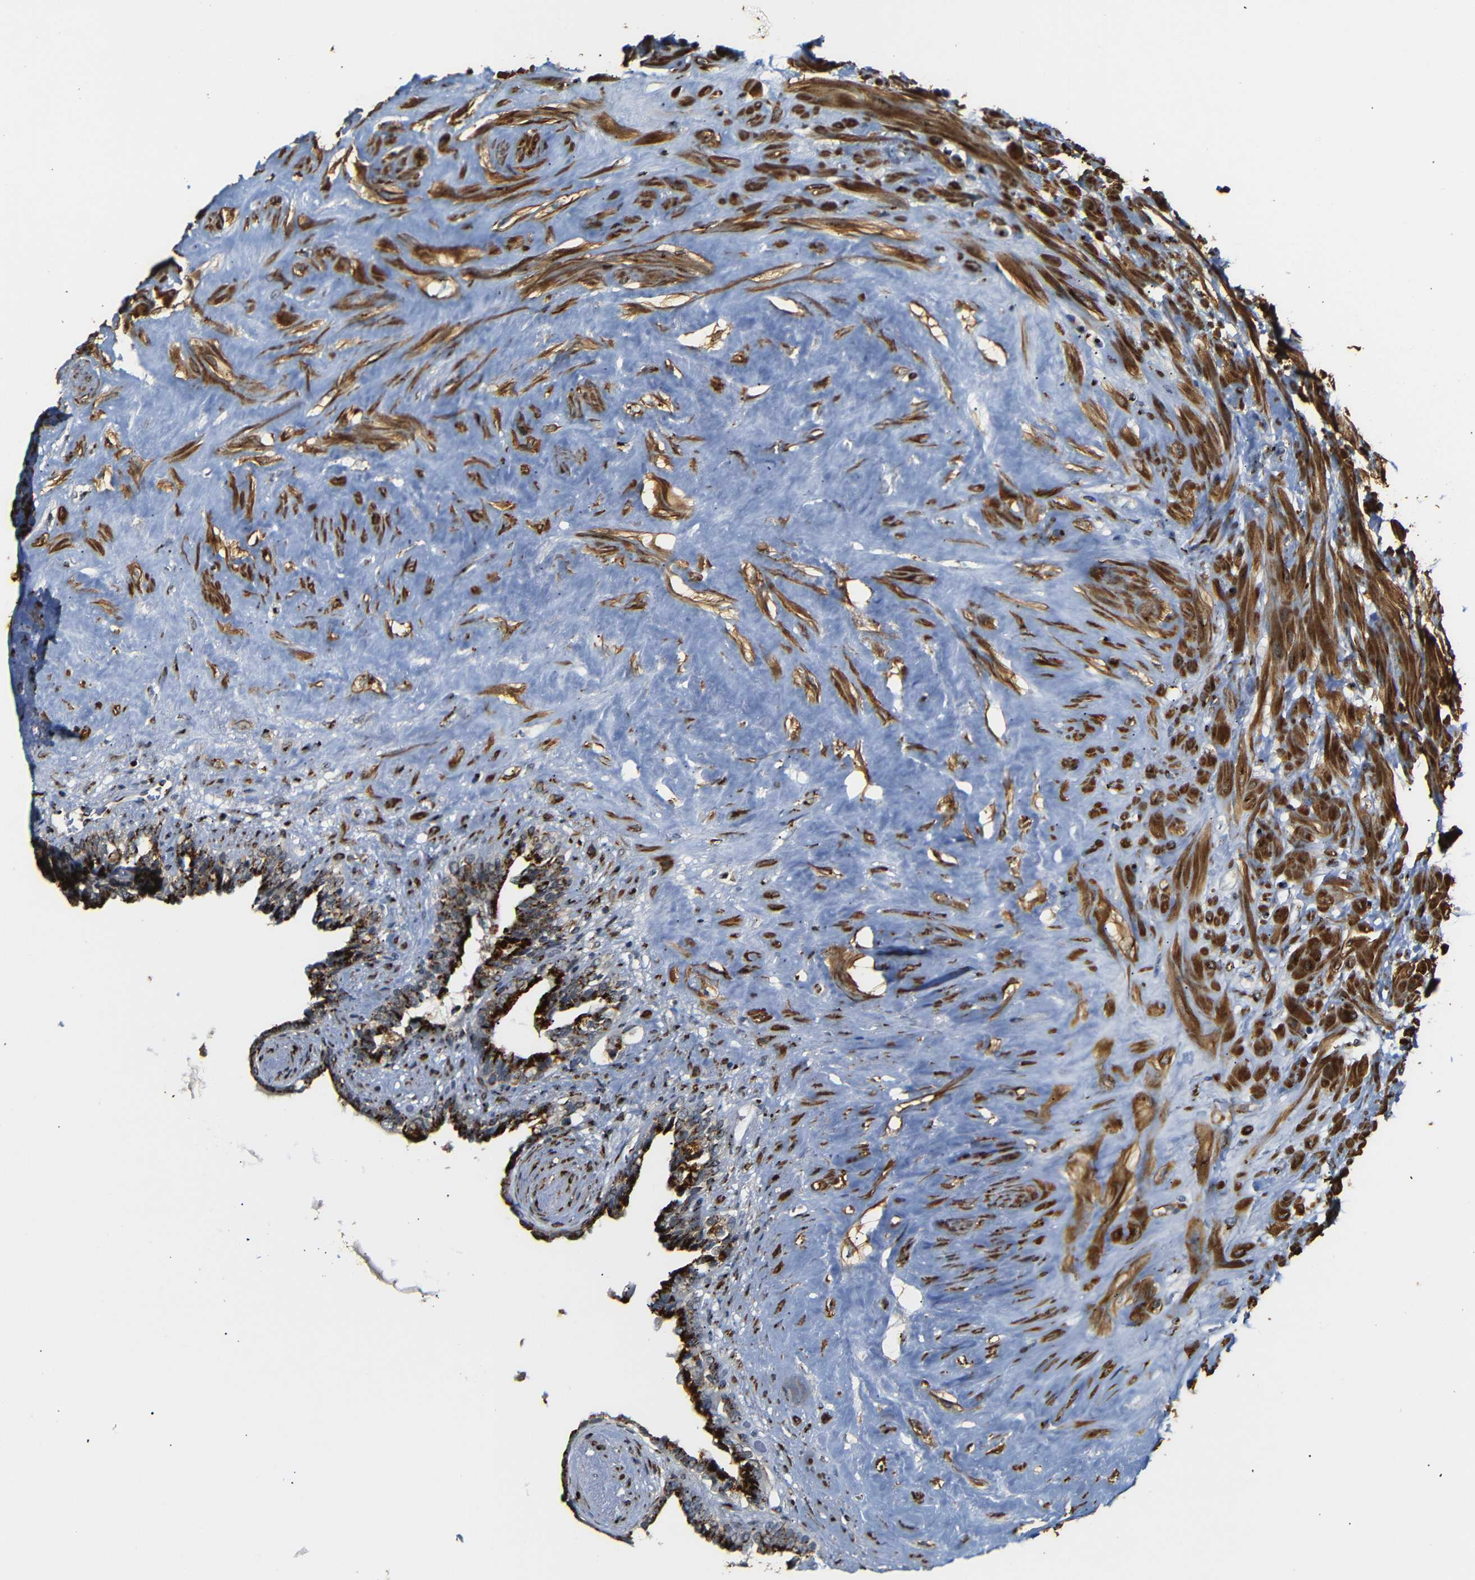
{"staining": {"intensity": "strong", "quantity": ">75%", "location": "cytoplasmic/membranous"}, "tissue": "seminal vesicle", "cell_type": "Glandular cells", "image_type": "normal", "snomed": [{"axis": "morphology", "description": "Normal tissue, NOS"}, {"axis": "topography", "description": "Seminal veicle"}], "caption": "Protein staining shows strong cytoplasmic/membranous staining in approximately >75% of glandular cells in normal seminal vesicle. (DAB IHC with brightfield microscopy, high magnification).", "gene": "TGOLN2", "patient": {"sex": "male", "age": 63}}